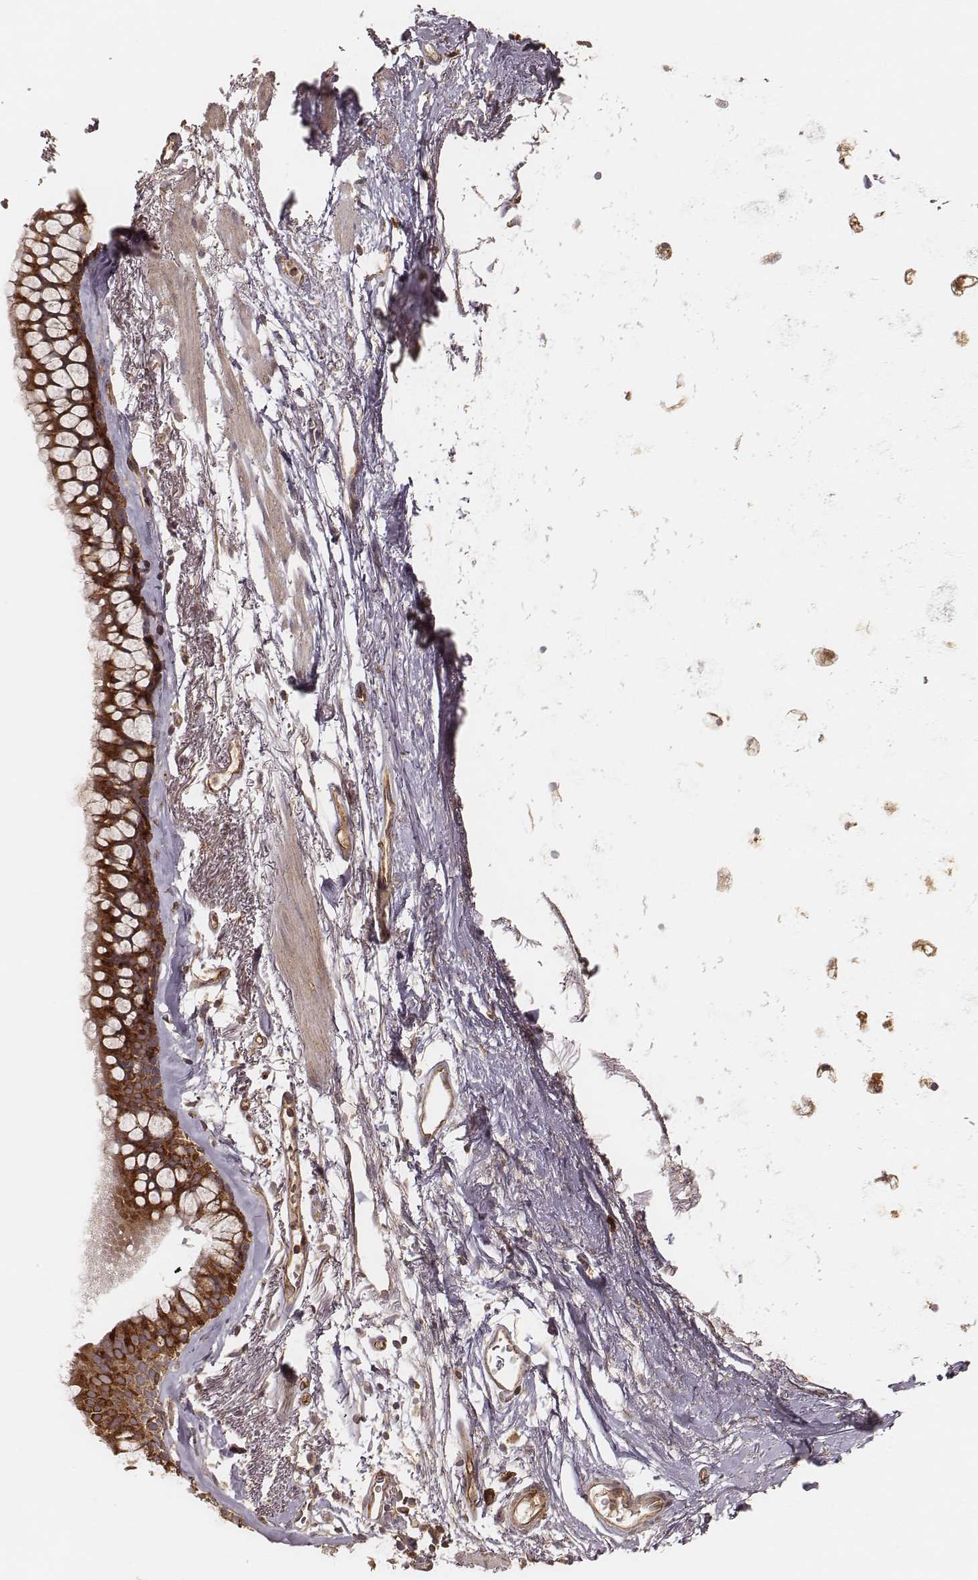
{"staining": {"intensity": "strong", "quantity": ">75%", "location": "cytoplasmic/membranous"}, "tissue": "bronchus", "cell_type": "Respiratory epithelial cells", "image_type": "normal", "snomed": [{"axis": "morphology", "description": "Normal tissue, NOS"}, {"axis": "morphology", "description": "Squamous cell carcinoma, NOS"}, {"axis": "topography", "description": "Cartilage tissue"}, {"axis": "topography", "description": "Bronchus"}], "caption": "This is a histology image of immunohistochemistry (IHC) staining of normal bronchus, which shows strong positivity in the cytoplasmic/membranous of respiratory epithelial cells.", "gene": "CARS1", "patient": {"sex": "male", "age": 72}}